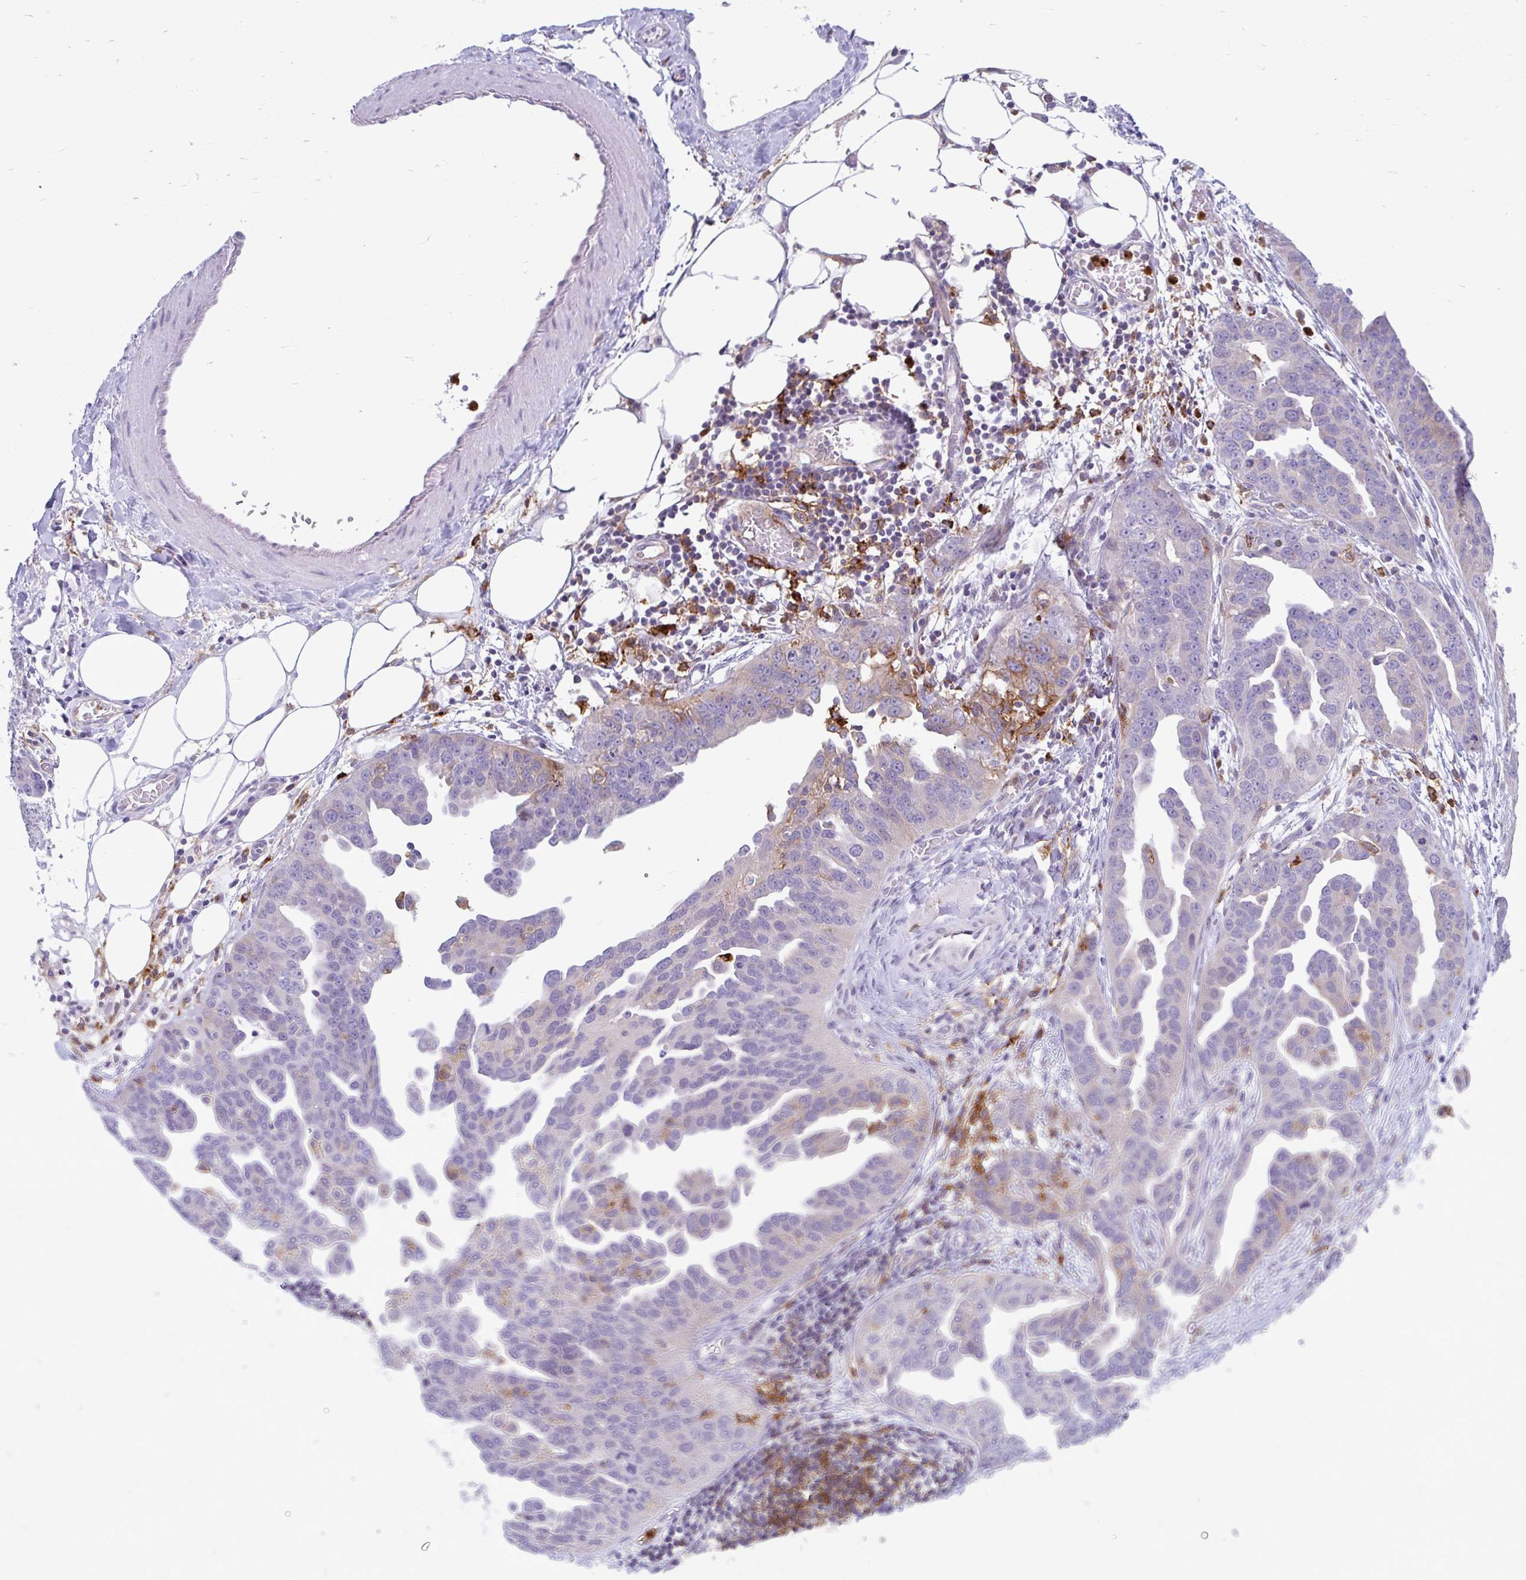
{"staining": {"intensity": "moderate", "quantity": "<25%", "location": "cytoplasmic/membranous"}, "tissue": "ovarian cancer", "cell_type": "Tumor cells", "image_type": "cancer", "snomed": [{"axis": "morphology", "description": "Cystadenocarcinoma, serous, NOS"}, {"axis": "topography", "description": "Ovary"}], "caption": "DAB (3,3'-diaminobenzidine) immunohistochemical staining of ovarian serous cystadenocarcinoma shows moderate cytoplasmic/membranous protein expression in about <25% of tumor cells.", "gene": "CEP120", "patient": {"sex": "female", "age": 75}}